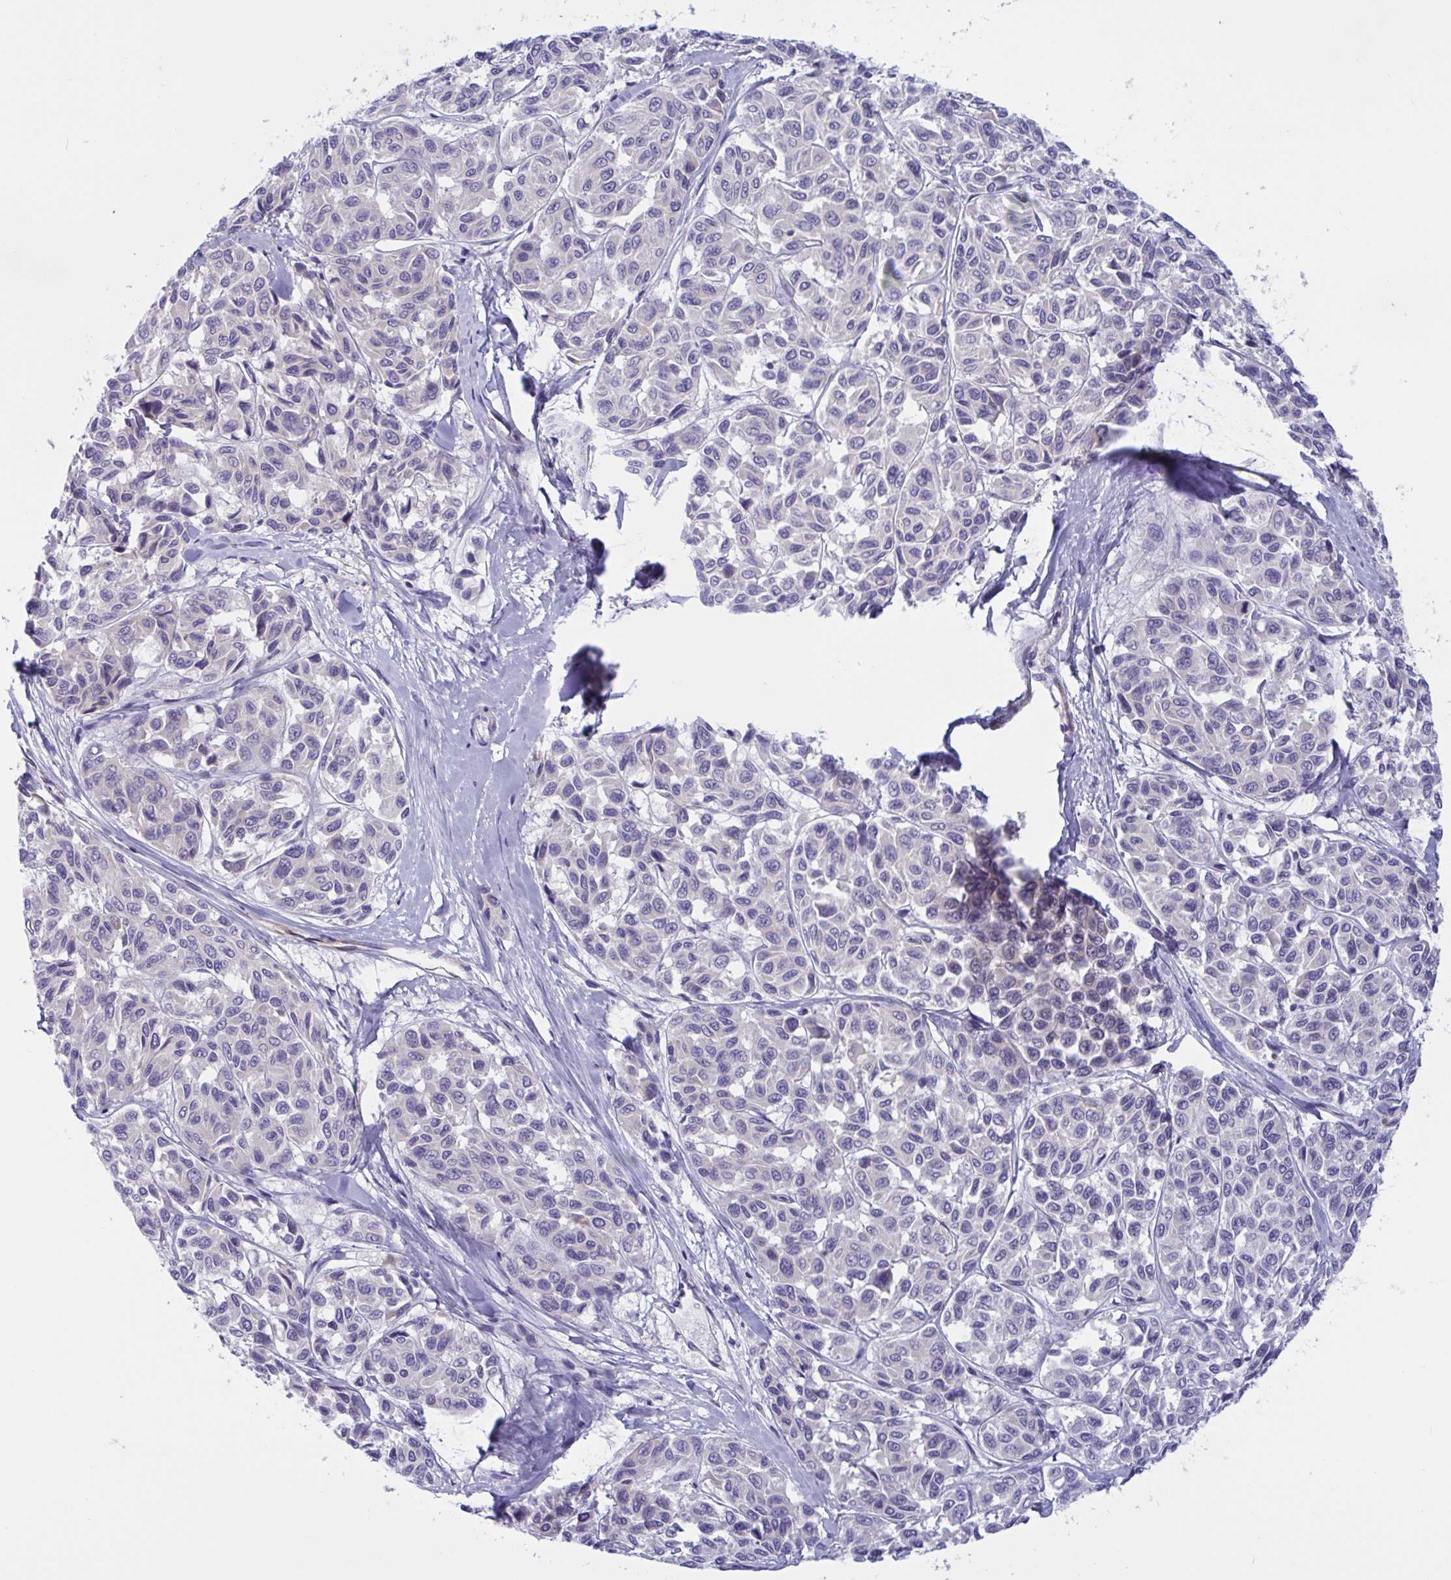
{"staining": {"intensity": "negative", "quantity": "none", "location": "none"}, "tissue": "melanoma", "cell_type": "Tumor cells", "image_type": "cancer", "snomed": [{"axis": "morphology", "description": "Malignant melanoma, NOS"}, {"axis": "topography", "description": "Skin"}], "caption": "This is an IHC micrograph of melanoma. There is no positivity in tumor cells.", "gene": "OXLD1", "patient": {"sex": "female", "age": 66}}